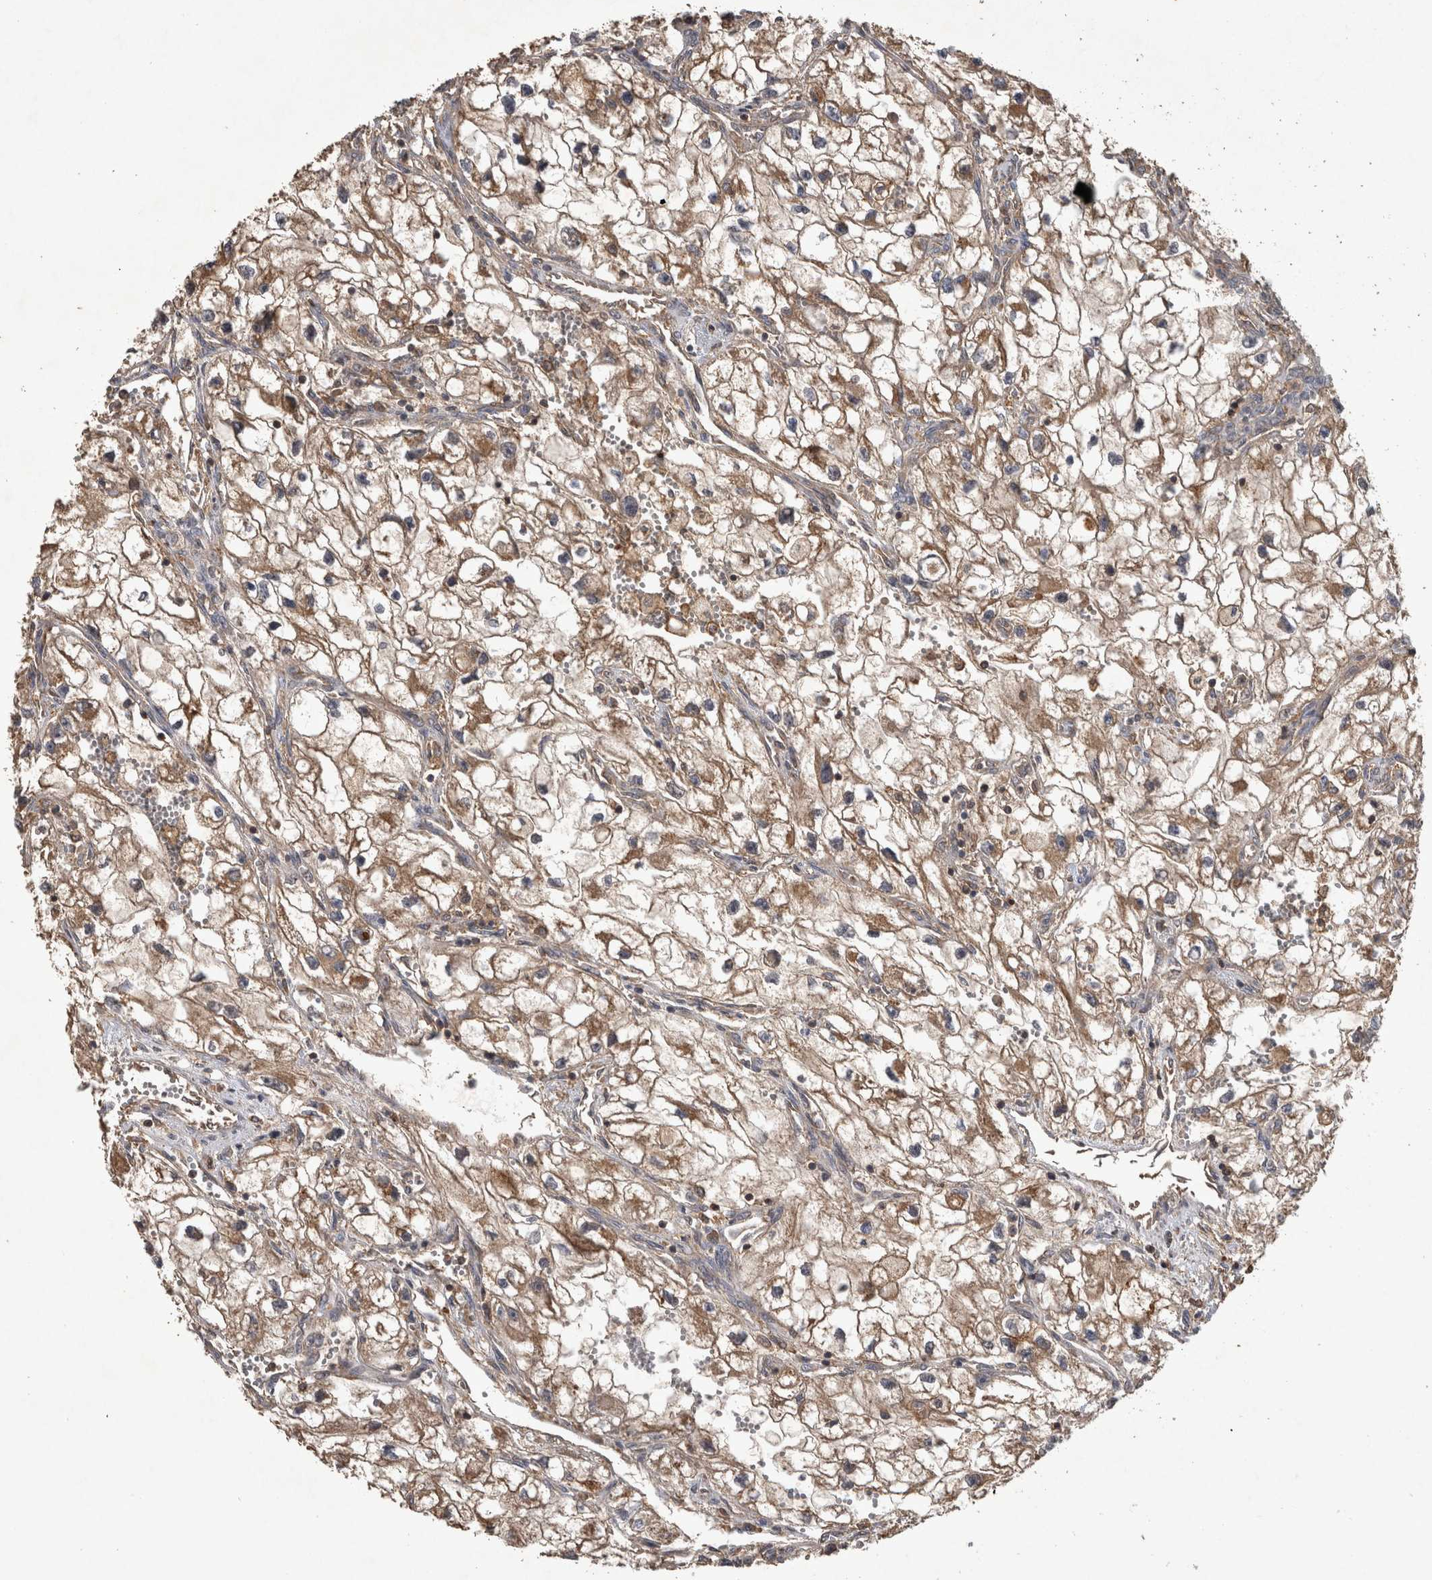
{"staining": {"intensity": "moderate", "quantity": ">75%", "location": "cytoplasmic/membranous"}, "tissue": "renal cancer", "cell_type": "Tumor cells", "image_type": "cancer", "snomed": [{"axis": "morphology", "description": "Adenocarcinoma, NOS"}, {"axis": "topography", "description": "Kidney"}], "caption": "A brown stain labels moderate cytoplasmic/membranous staining of a protein in adenocarcinoma (renal) tumor cells.", "gene": "TRMT61B", "patient": {"sex": "female", "age": 70}}